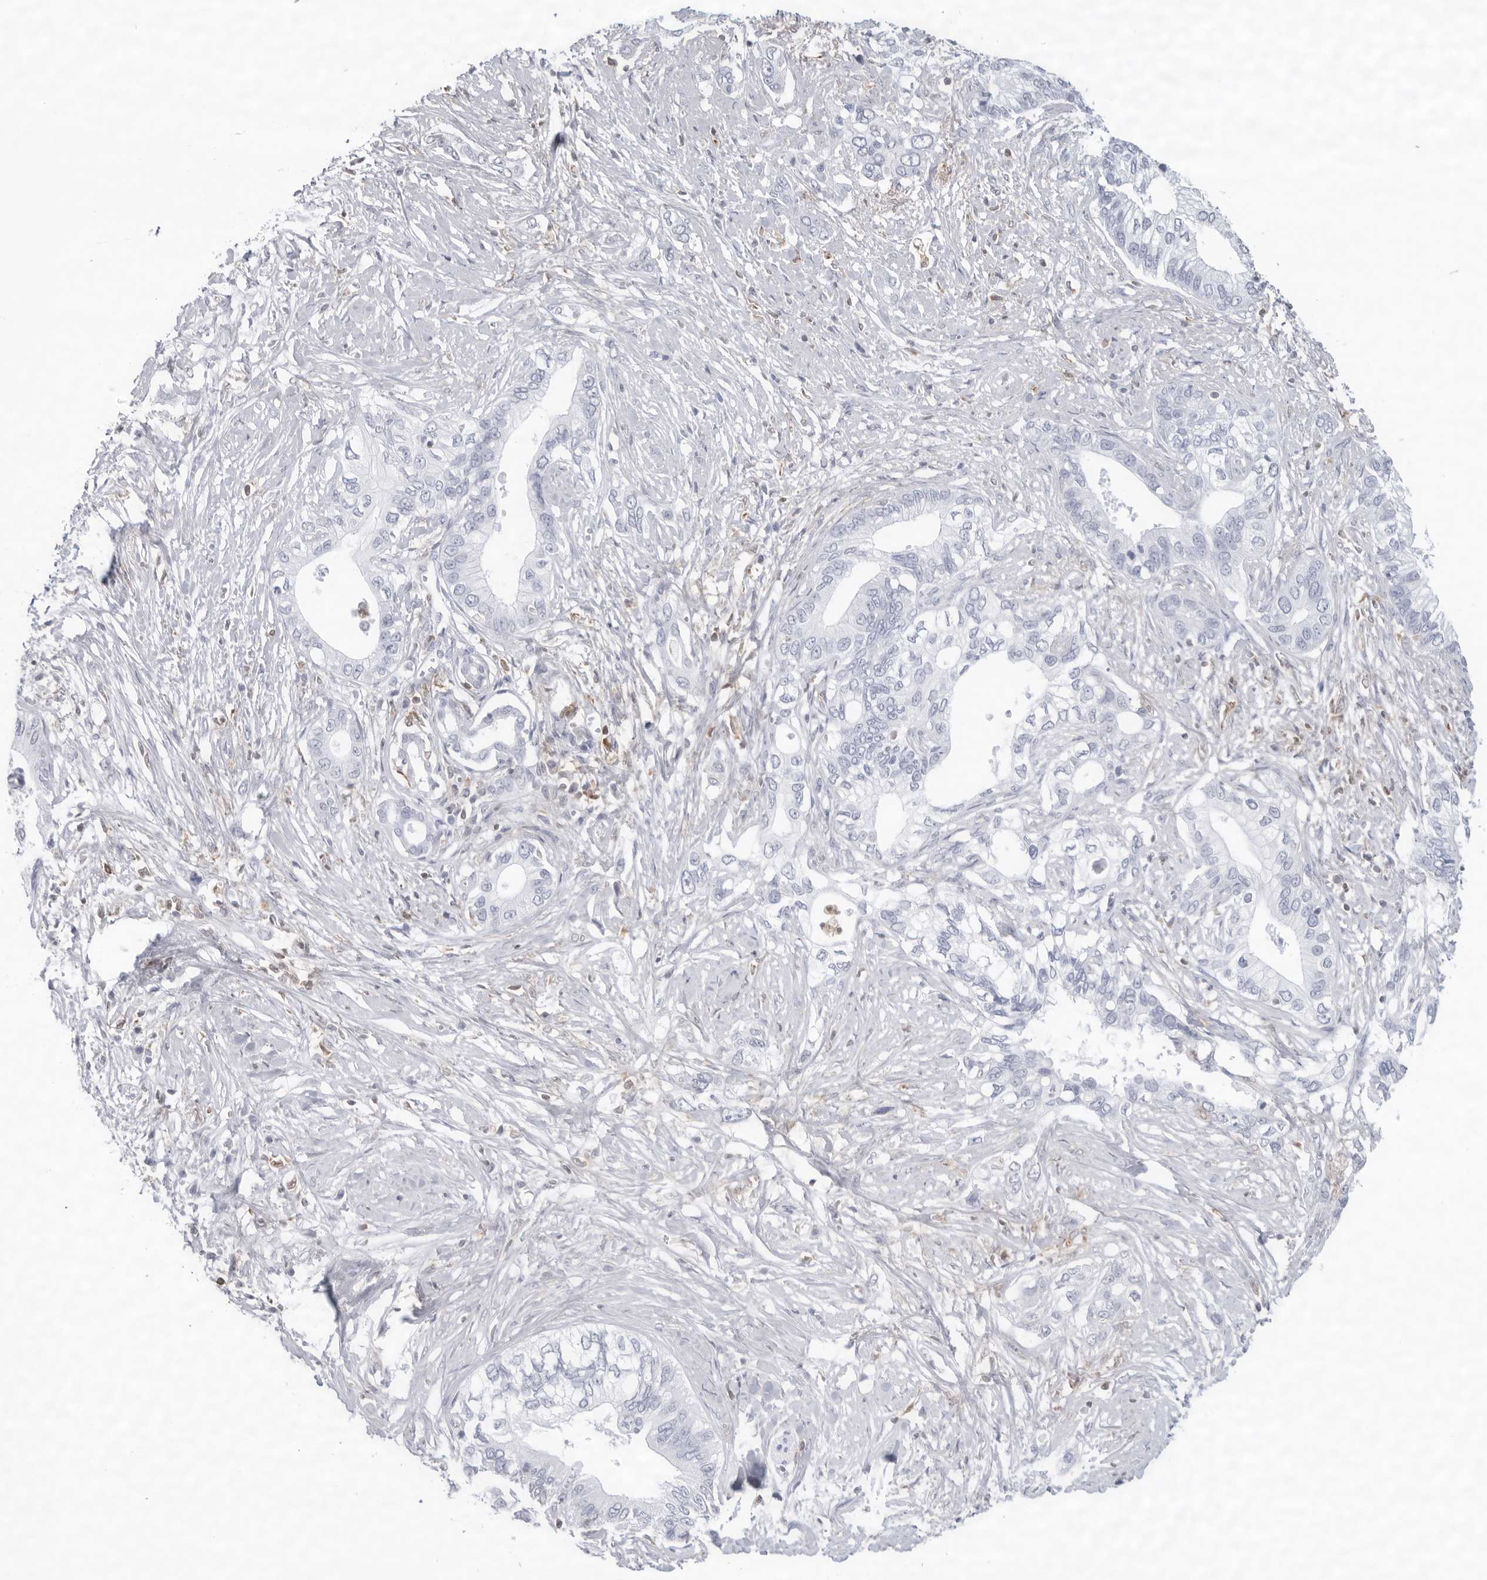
{"staining": {"intensity": "negative", "quantity": "none", "location": "none"}, "tissue": "pancreatic cancer", "cell_type": "Tumor cells", "image_type": "cancer", "snomed": [{"axis": "morphology", "description": "Normal tissue, NOS"}, {"axis": "morphology", "description": "Adenocarcinoma, NOS"}, {"axis": "topography", "description": "Pancreas"}, {"axis": "topography", "description": "Peripheral nerve tissue"}], "caption": "The image shows no significant positivity in tumor cells of pancreatic adenocarcinoma.", "gene": "FMNL1", "patient": {"sex": "male", "age": 59}}